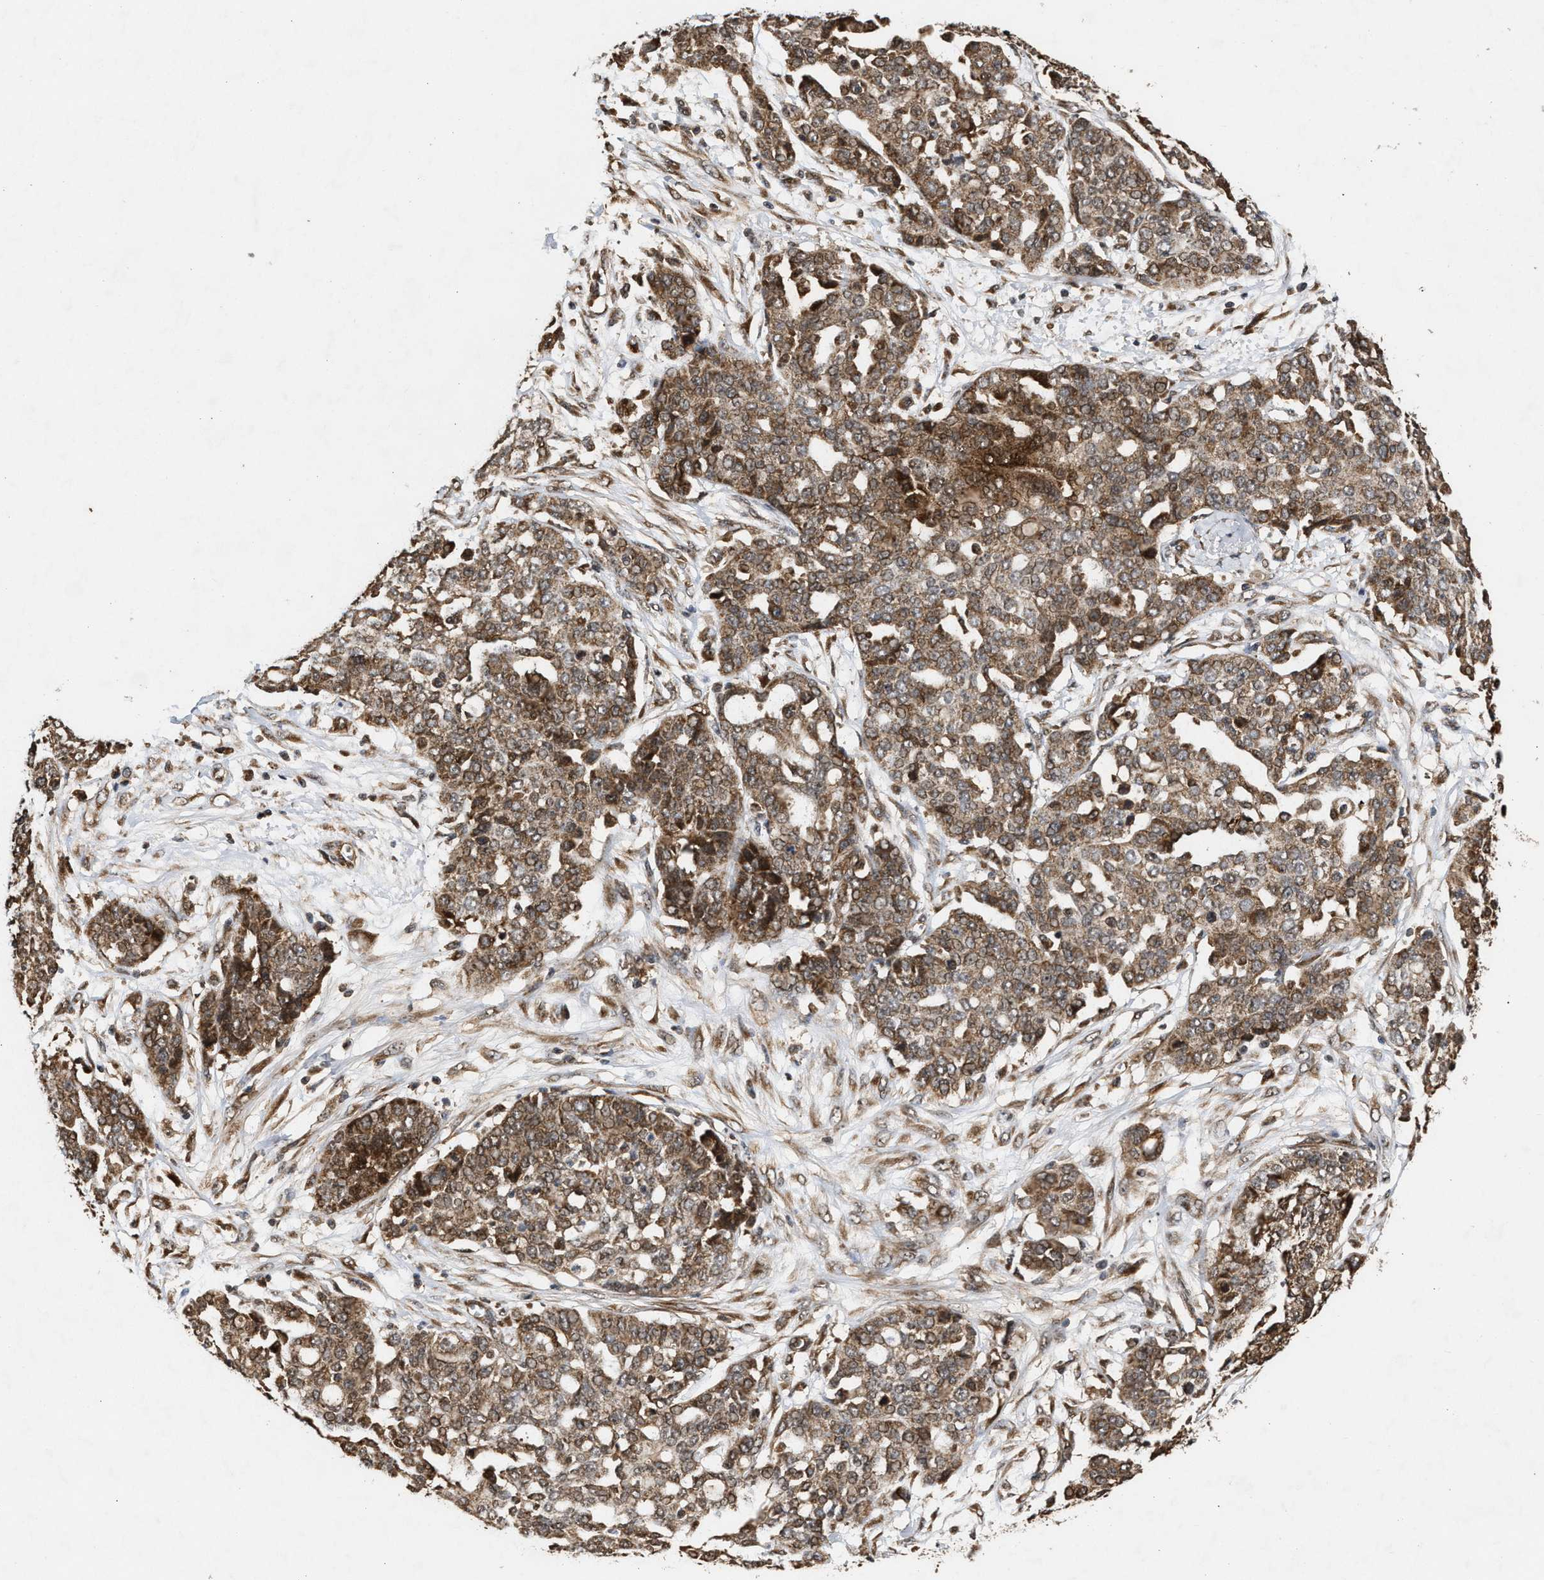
{"staining": {"intensity": "moderate", "quantity": ">75%", "location": "cytoplasmic/membranous"}, "tissue": "ovarian cancer", "cell_type": "Tumor cells", "image_type": "cancer", "snomed": [{"axis": "morphology", "description": "Cystadenocarcinoma, serous, NOS"}, {"axis": "topography", "description": "Soft tissue"}, {"axis": "topography", "description": "Ovary"}], "caption": "A micrograph of human ovarian serous cystadenocarcinoma stained for a protein displays moderate cytoplasmic/membranous brown staining in tumor cells. The staining is performed using DAB (3,3'-diaminobenzidine) brown chromogen to label protein expression. The nuclei are counter-stained blue using hematoxylin.", "gene": "CFLAR", "patient": {"sex": "female", "age": 57}}